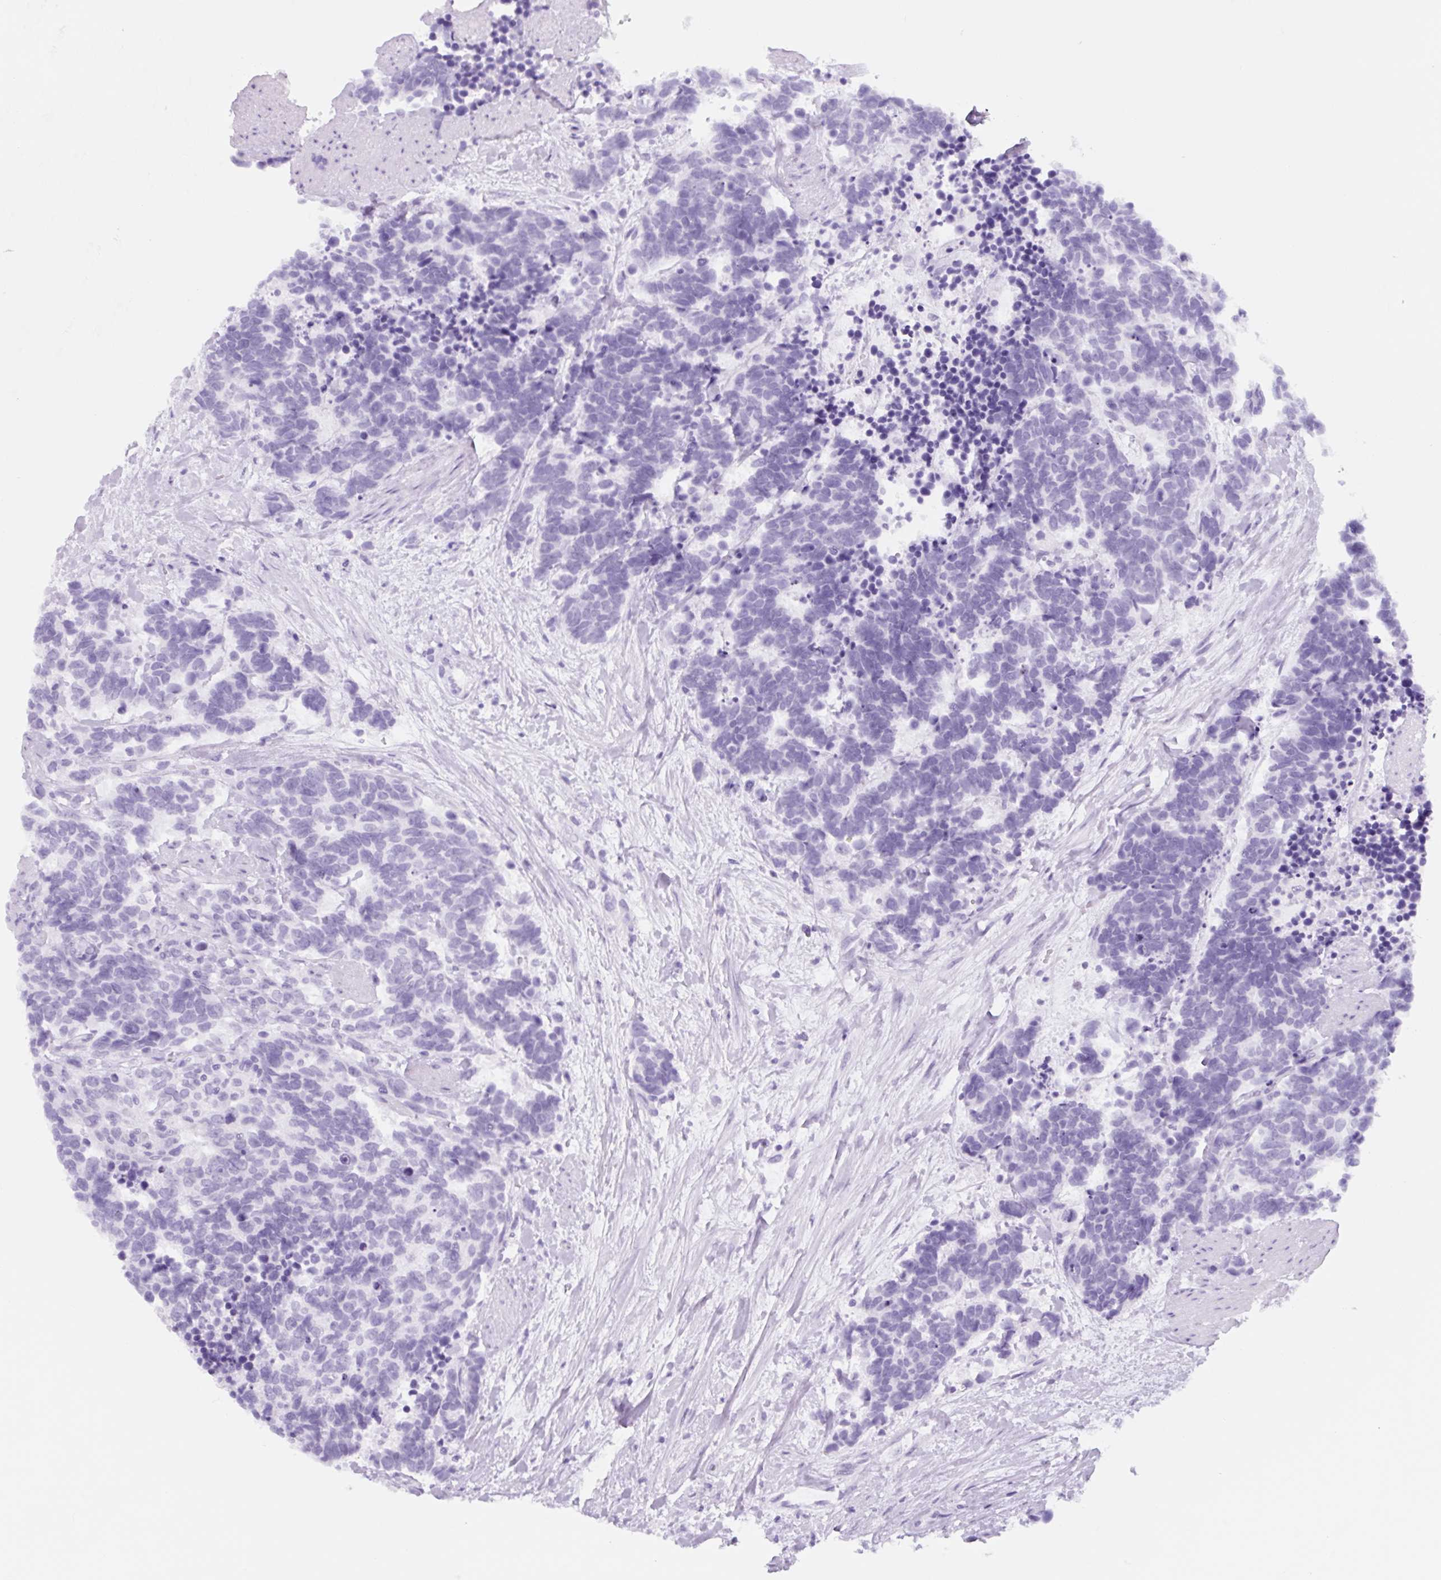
{"staining": {"intensity": "negative", "quantity": "none", "location": "none"}, "tissue": "carcinoid", "cell_type": "Tumor cells", "image_type": "cancer", "snomed": [{"axis": "morphology", "description": "Carcinoma, NOS"}, {"axis": "morphology", "description": "Carcinoid, malignant, NOS"}, {"axis": "topography", "description": "Prostate"}], "caption": "Photomicrograph shows no significant protein staining in tumor cells of carcinoma. The staining is performed using DAB brown chromogen with nuclei counter-stained in using hematoxylin.", "gene": "TNFRSF8", "patient": {"sex": "male", "age": 57}}